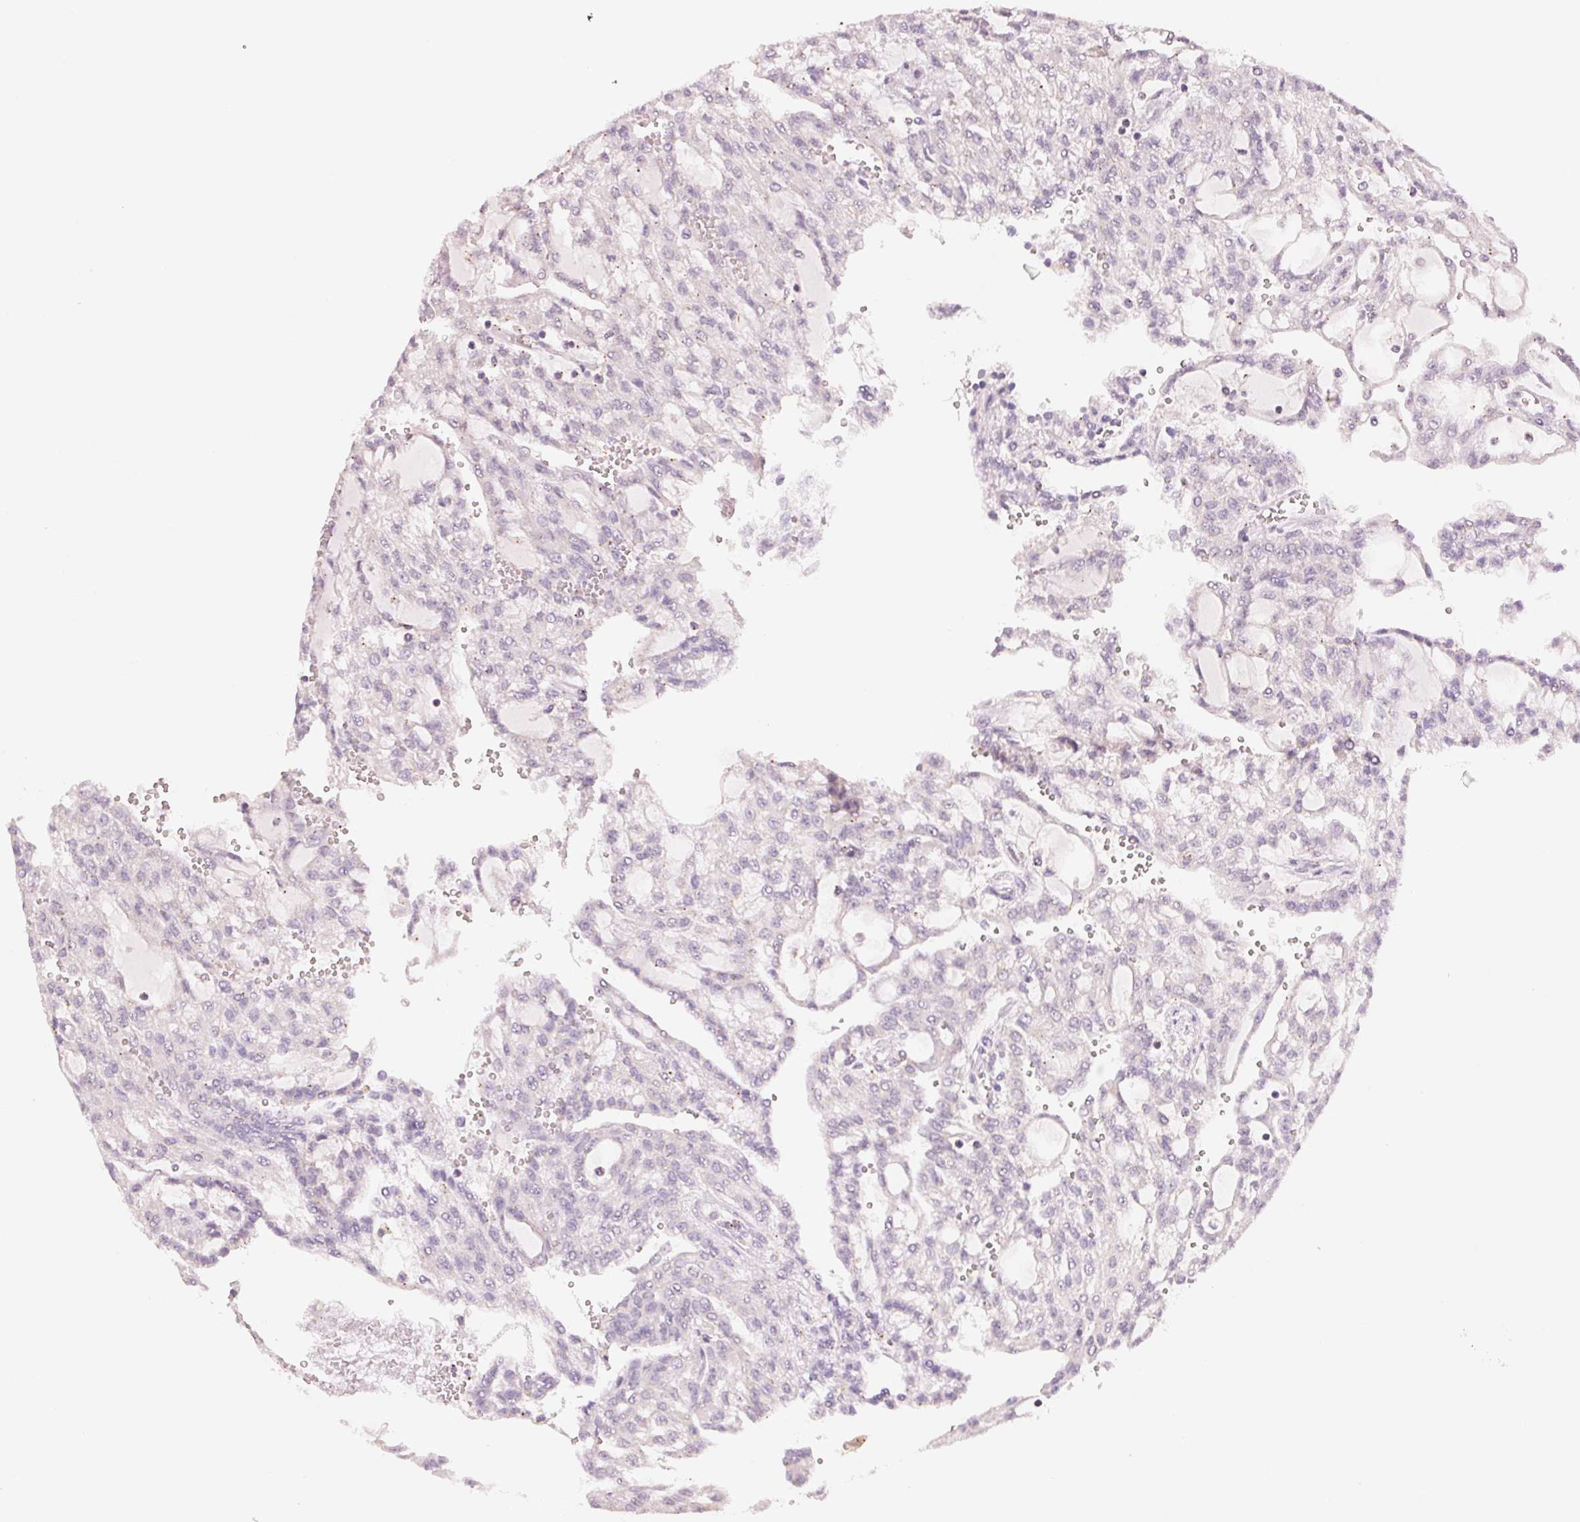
{"staining": {"intensity": "negative", "quantity": "none", "location": "none"}, "tissue": "renal cancer", "cell_type": "Tumor cells", "image_type": "cancer", "snomed": [{"axis": "morphology", "description": "Adenocarcinoma, NOS"}, {"axis": "topography", "description": "Kidney"}], "caption": "Protein analysis of renal adenocarcinoma displays no significant staining in tumor cells.", "gene": "HOXB13", "patient": {"sex": "male", "age": 63}}